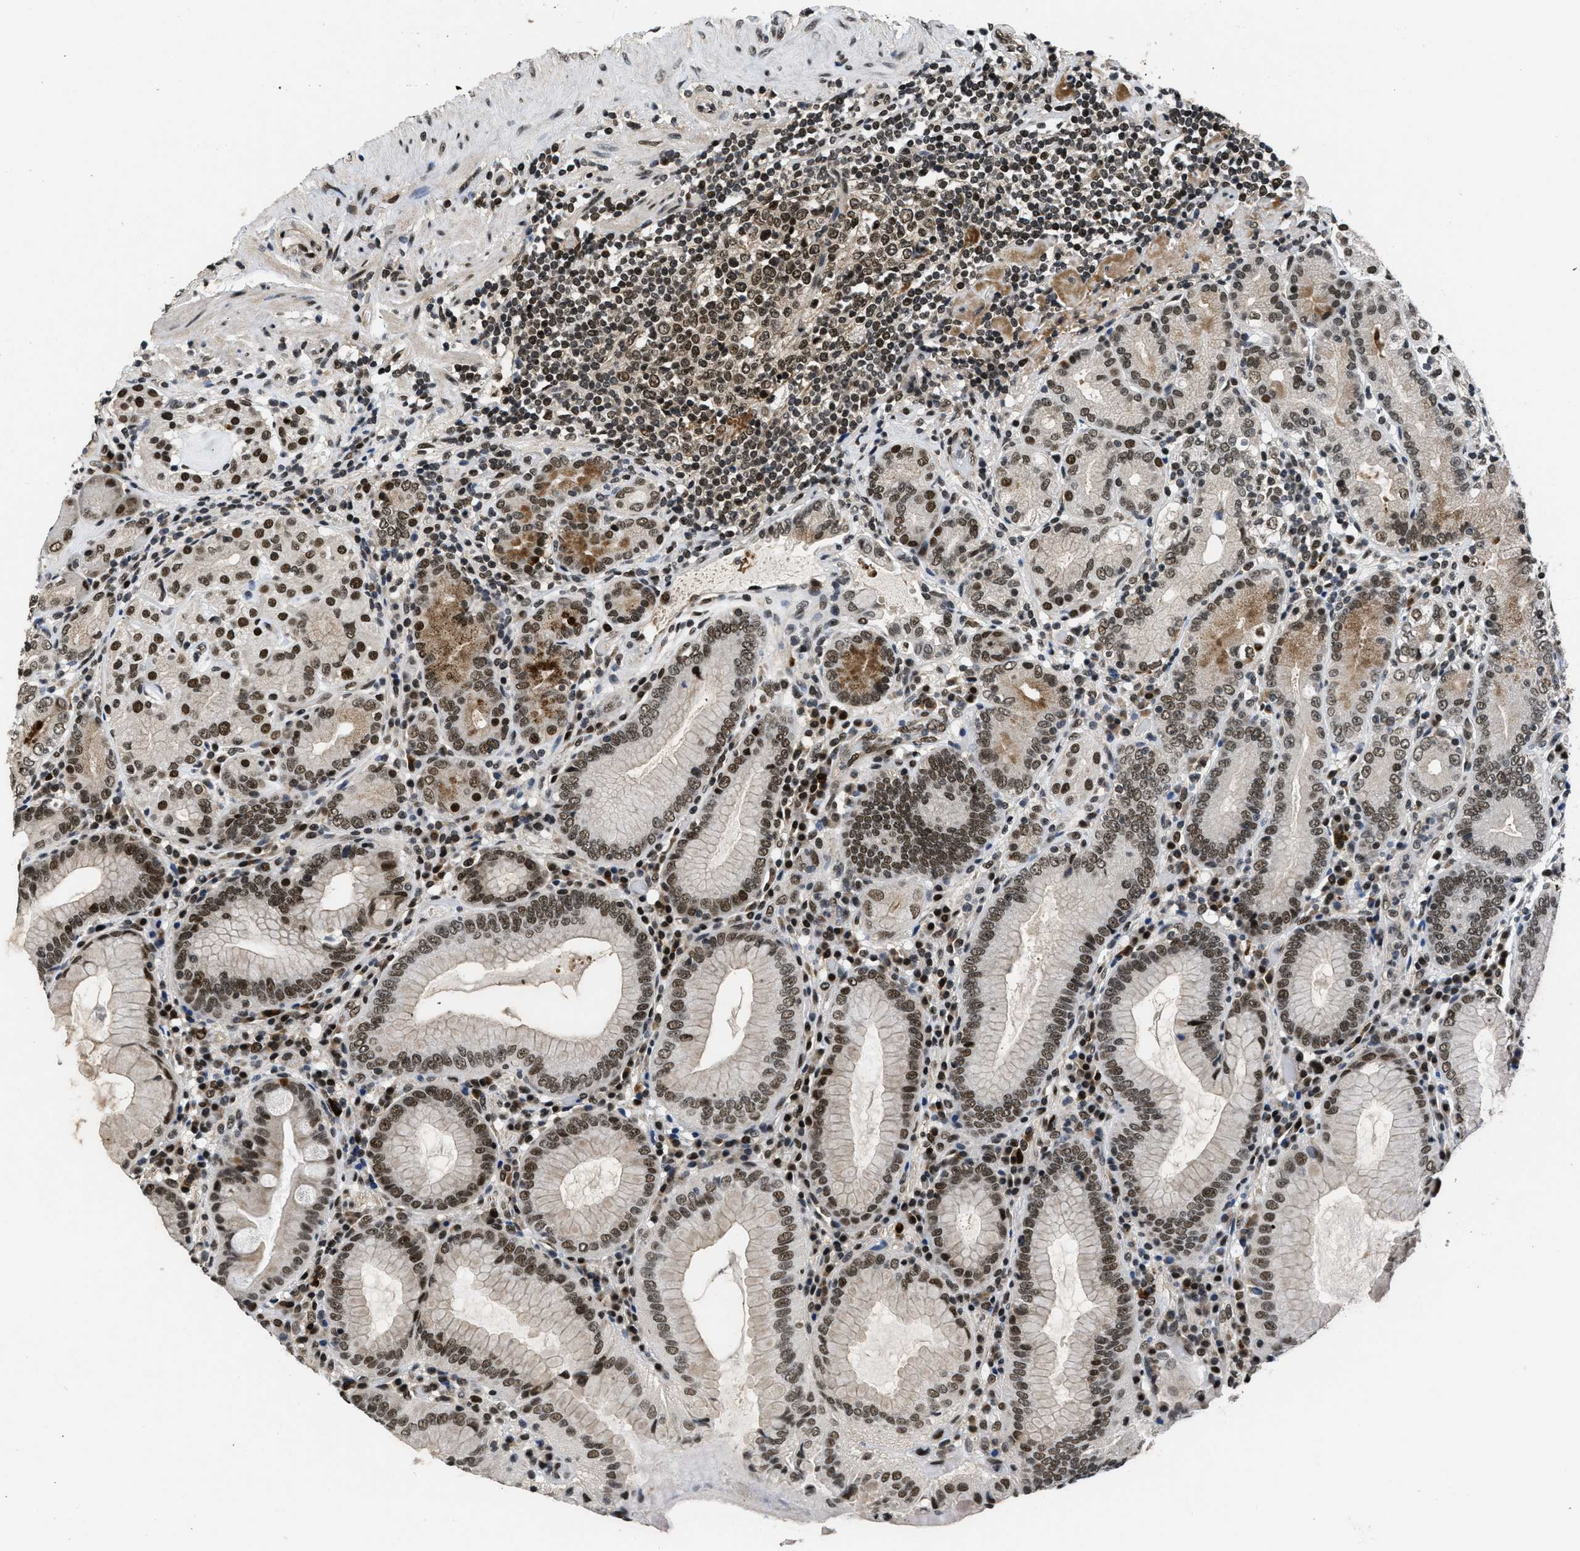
{"staining": {"intensity": "moderate", "quantity": ">75%", "location": "cytoplasmic/membranous,nuclear"}, "tissue": "stomach", "cell_type": "Glandular cells", "image_type": "normal", "snomed": [{"axis": "morphology", "description": "Normal tissue, NOS"}, {"axis": "topography", "description": "Stomach, lower"}], "caption": "Unremarkable stomach displays moderate cytoplasmic/membranous,nuclear staining in approximately >75% of glandular cells The protein is stained brown, and the nuclei are stained in blue (DAB IHC with brightfield microscopy, high magnification)..", "gene": "CUL4B", "patient": {"sex": "female", "age": 76}}